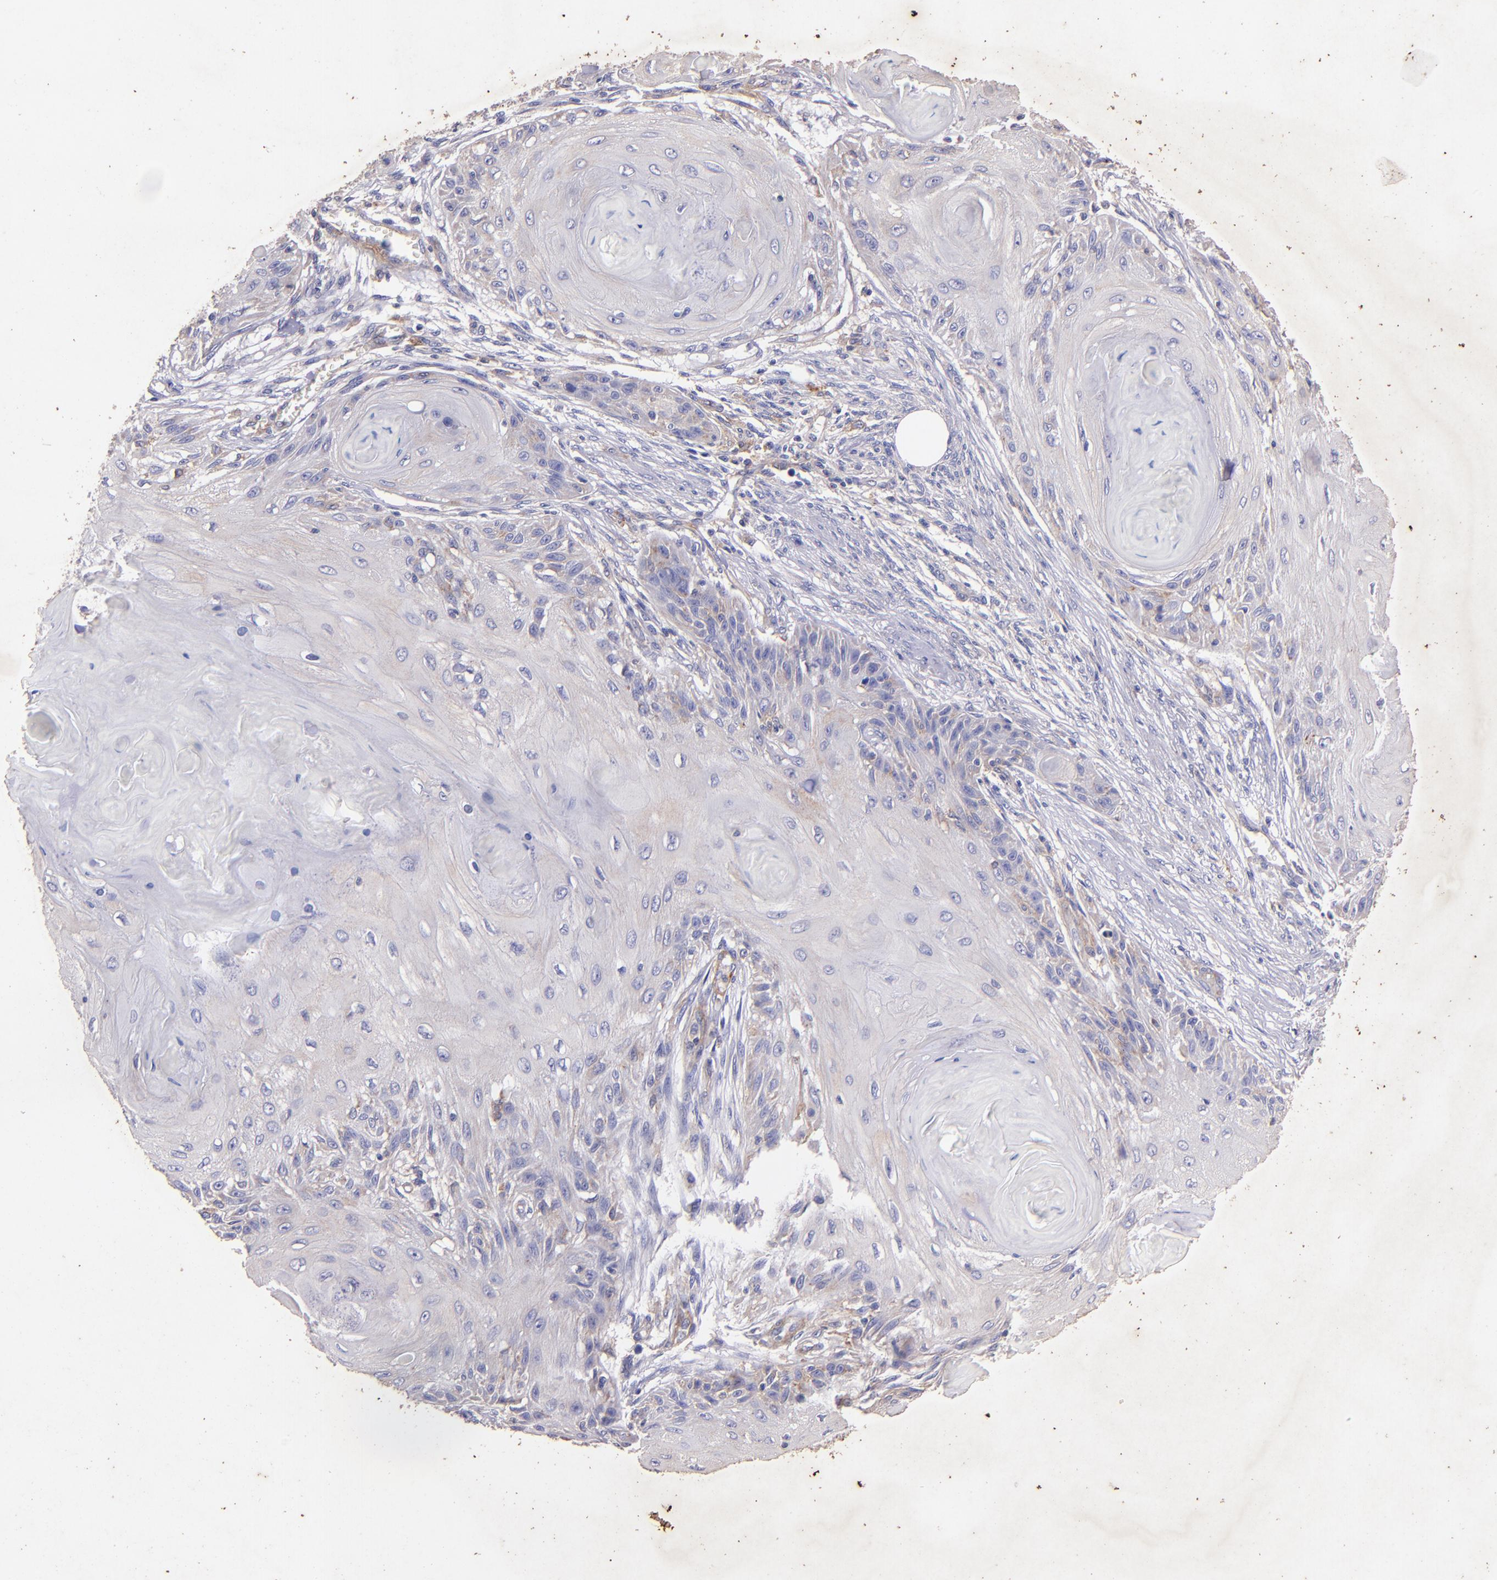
{"staining": {"intensity": "weak", "quantity": "<25%", "location": "cytoplasmic/membranous"}, "tissue": "skin cancer", "cell_type": "Tumor cells", "image_type": "cancer", "snomed": [{"axis": "morphology", "description": "Squamous cell carcinoma, NOS"}, {"axis": "topography", "description": "Skin"}], "caption": "IHC of skin squamous cell carcinoma reveals no staining in tumor cells. (Immunohistochemistry (ihc), brightfield microscopy, high magnification).", "gene": "RET", "patient": {"sex": "female", "age": 88}}